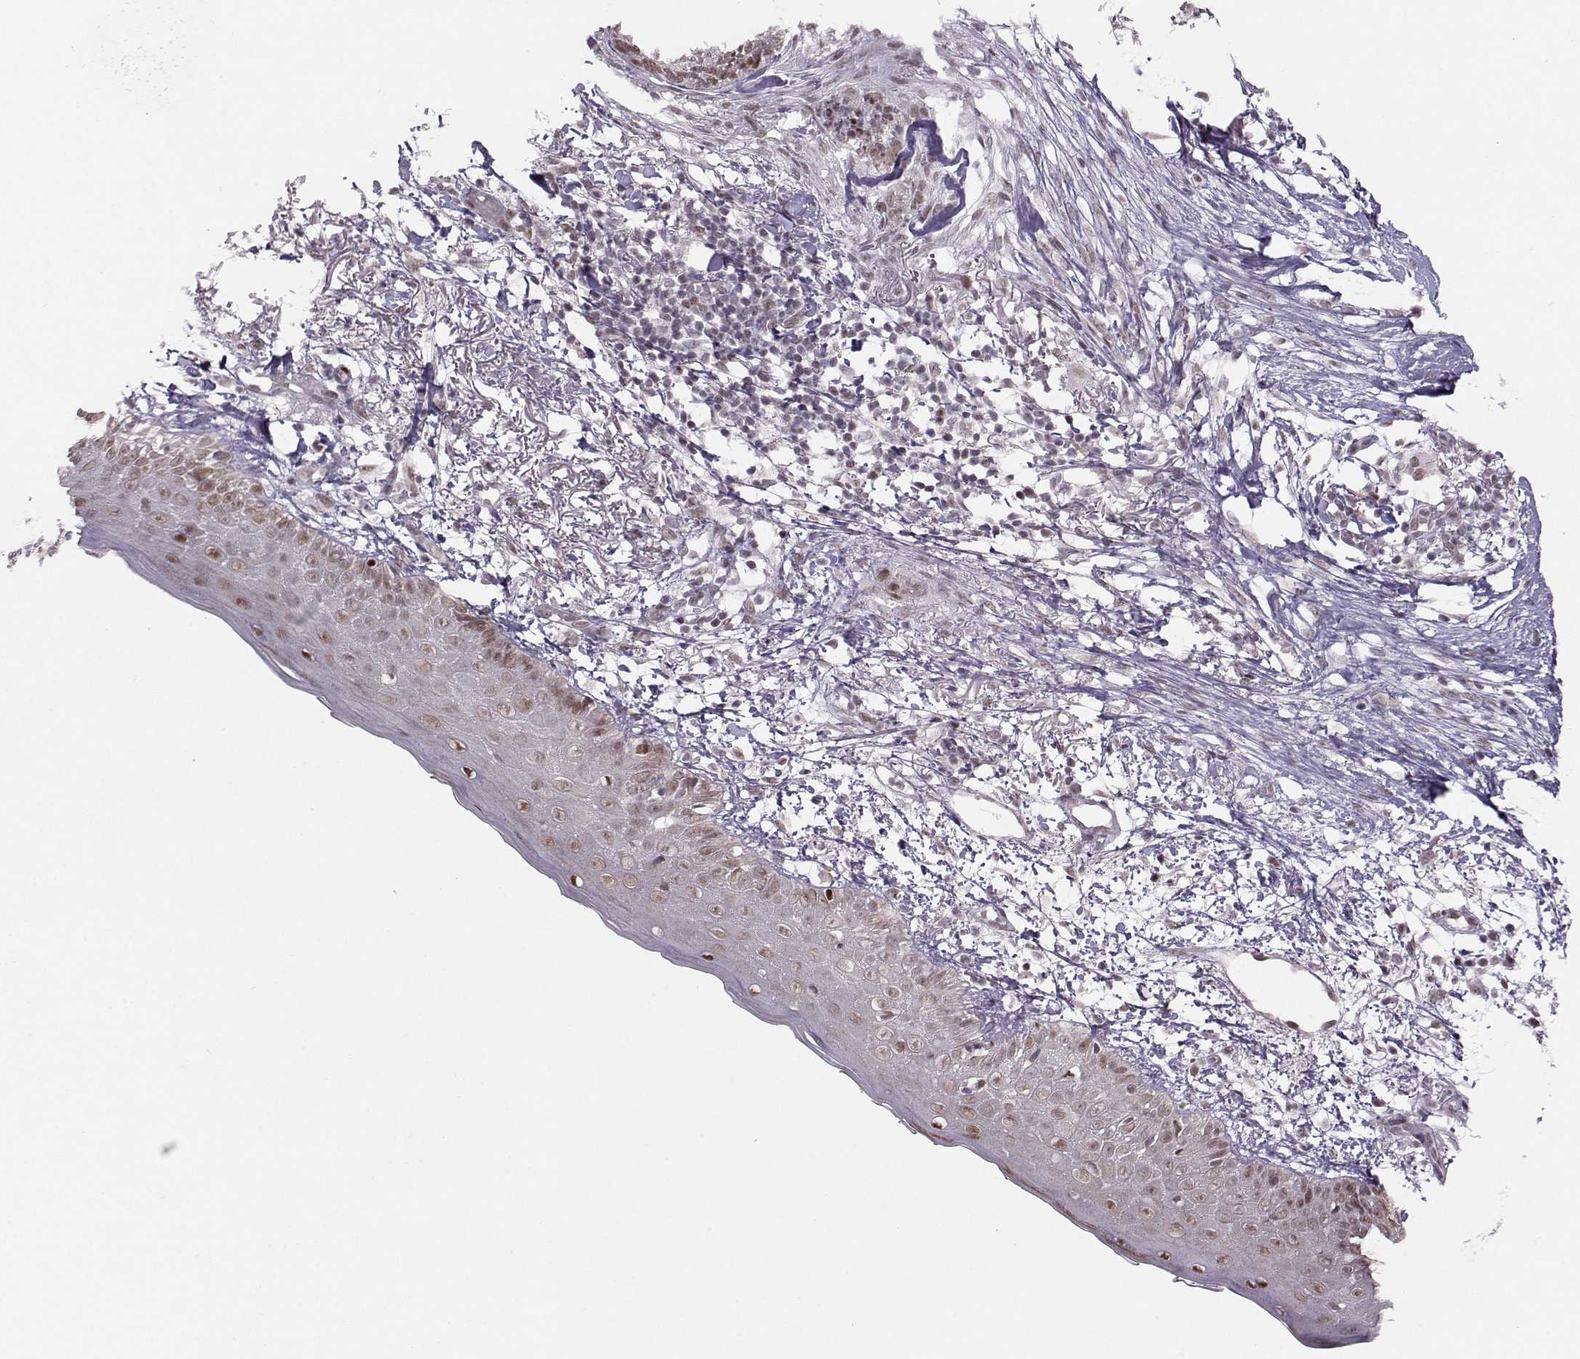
{"staining": {"intensity": "weak", "quantity": ">75%", "location": "nuclear"}, "tissue": "skin cancer", "cell_type": "Tumor cells", "image_type": "cancer", "snomed": [{"axis": "morphology", "description": "Normal tissue, NOS"}, {"axis": "morphology", "description": "Basal cell carcinoma"}, {"axis": "topography", "description": "Skin"}], "caption": "Skin cancer stained with a protein marker shows weak staining in tumor cells.", "gene": "SNAPC2", "patient": {"sex": "male", "age": 84}}